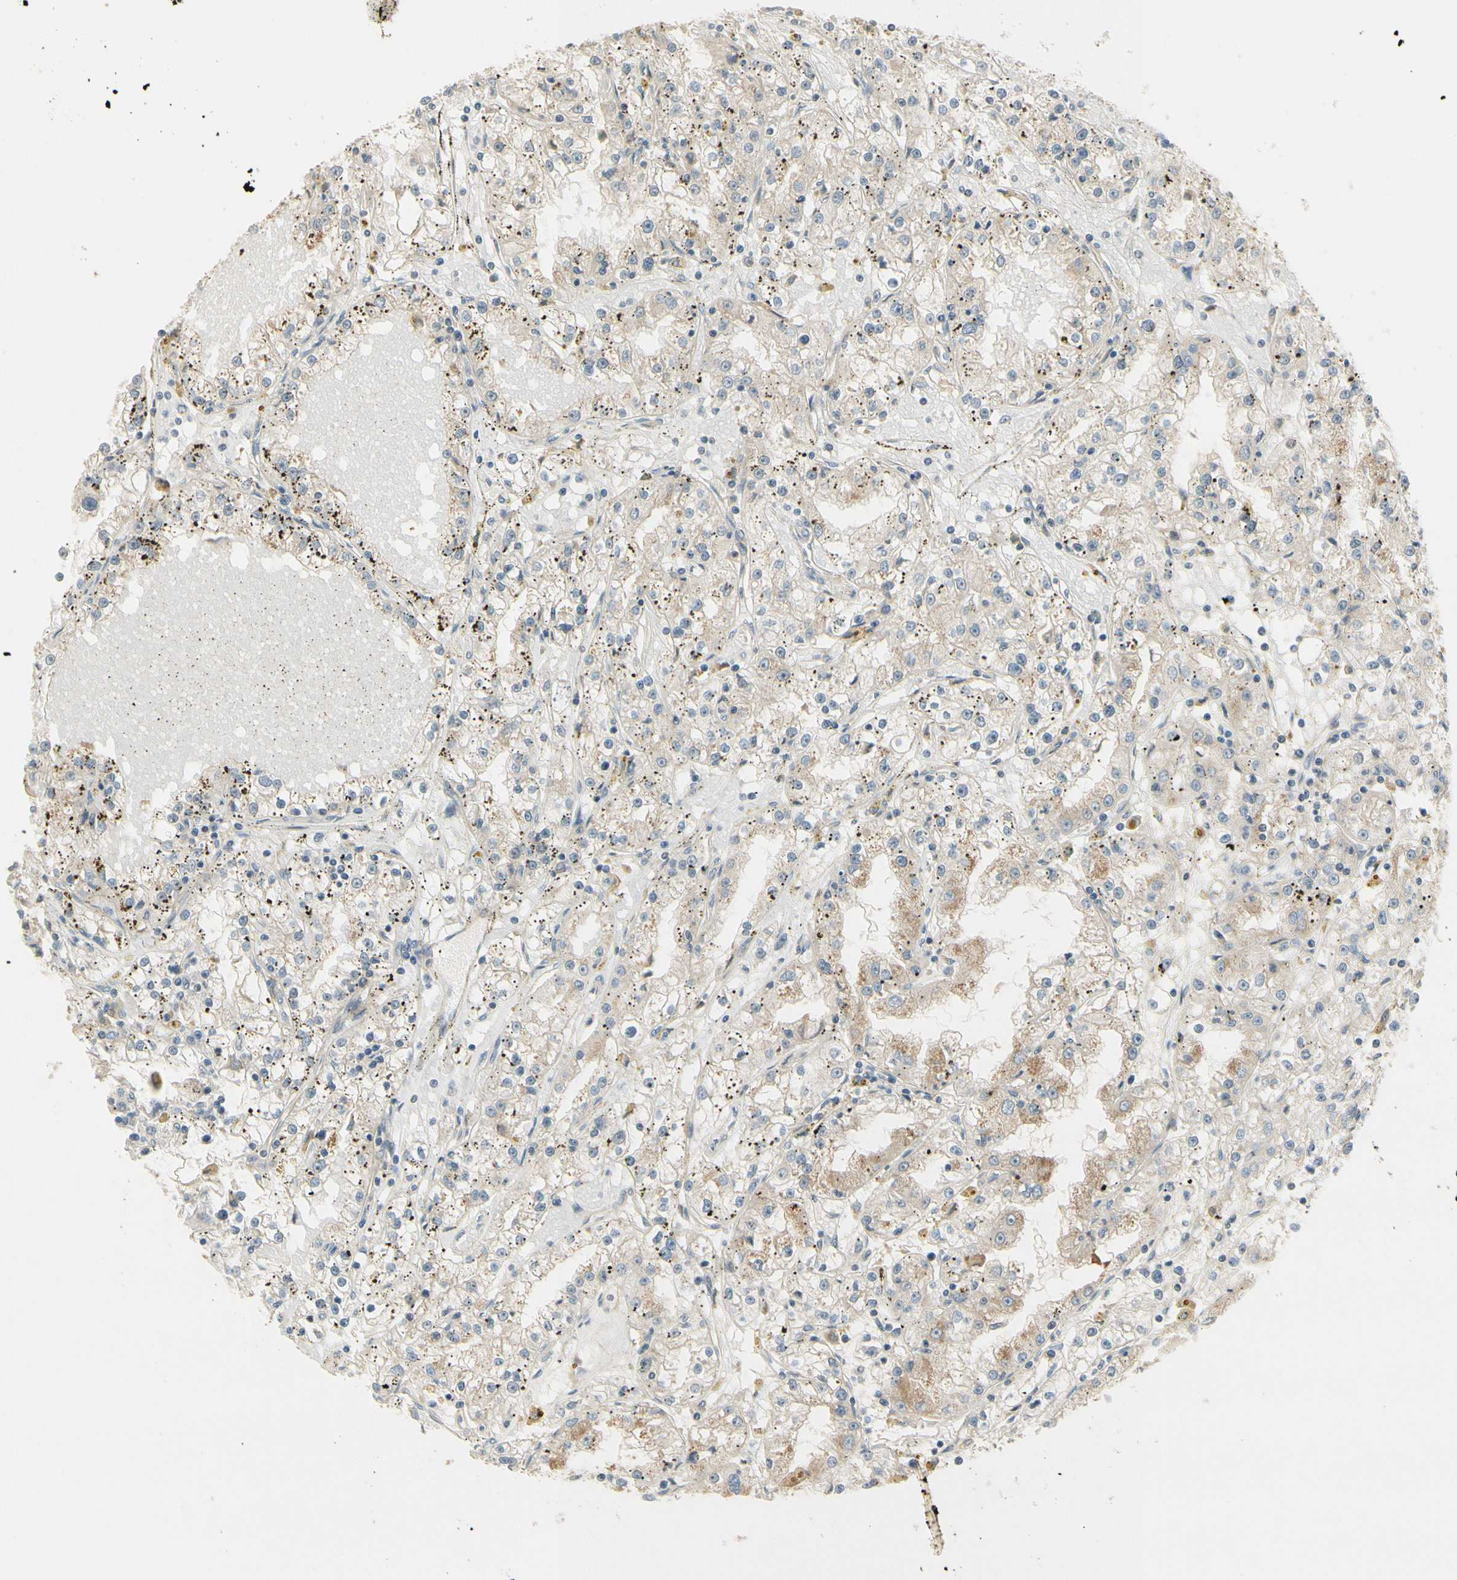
{"staining": {"intensity": "weak", "quantity": ">75%", "location": "cytoplasmic/membranous"}, "tissue": "renal cancer", "cell_type": "Tumor cells", "image_type": "cancer", "snomed": [{"axis": "morphology", "description": "Adenocarcinoma, NOS"}, {"axis": "topography", "description": "Kidney"}], "caption": "Human adenocarcinoma (renal) stained for a protein (brown) shows weak cytoplasmic/membranous positive staining in about >75% of tumor cells.", "gene": "NFYA", "patient": {"sex": "male", "age": 56}}